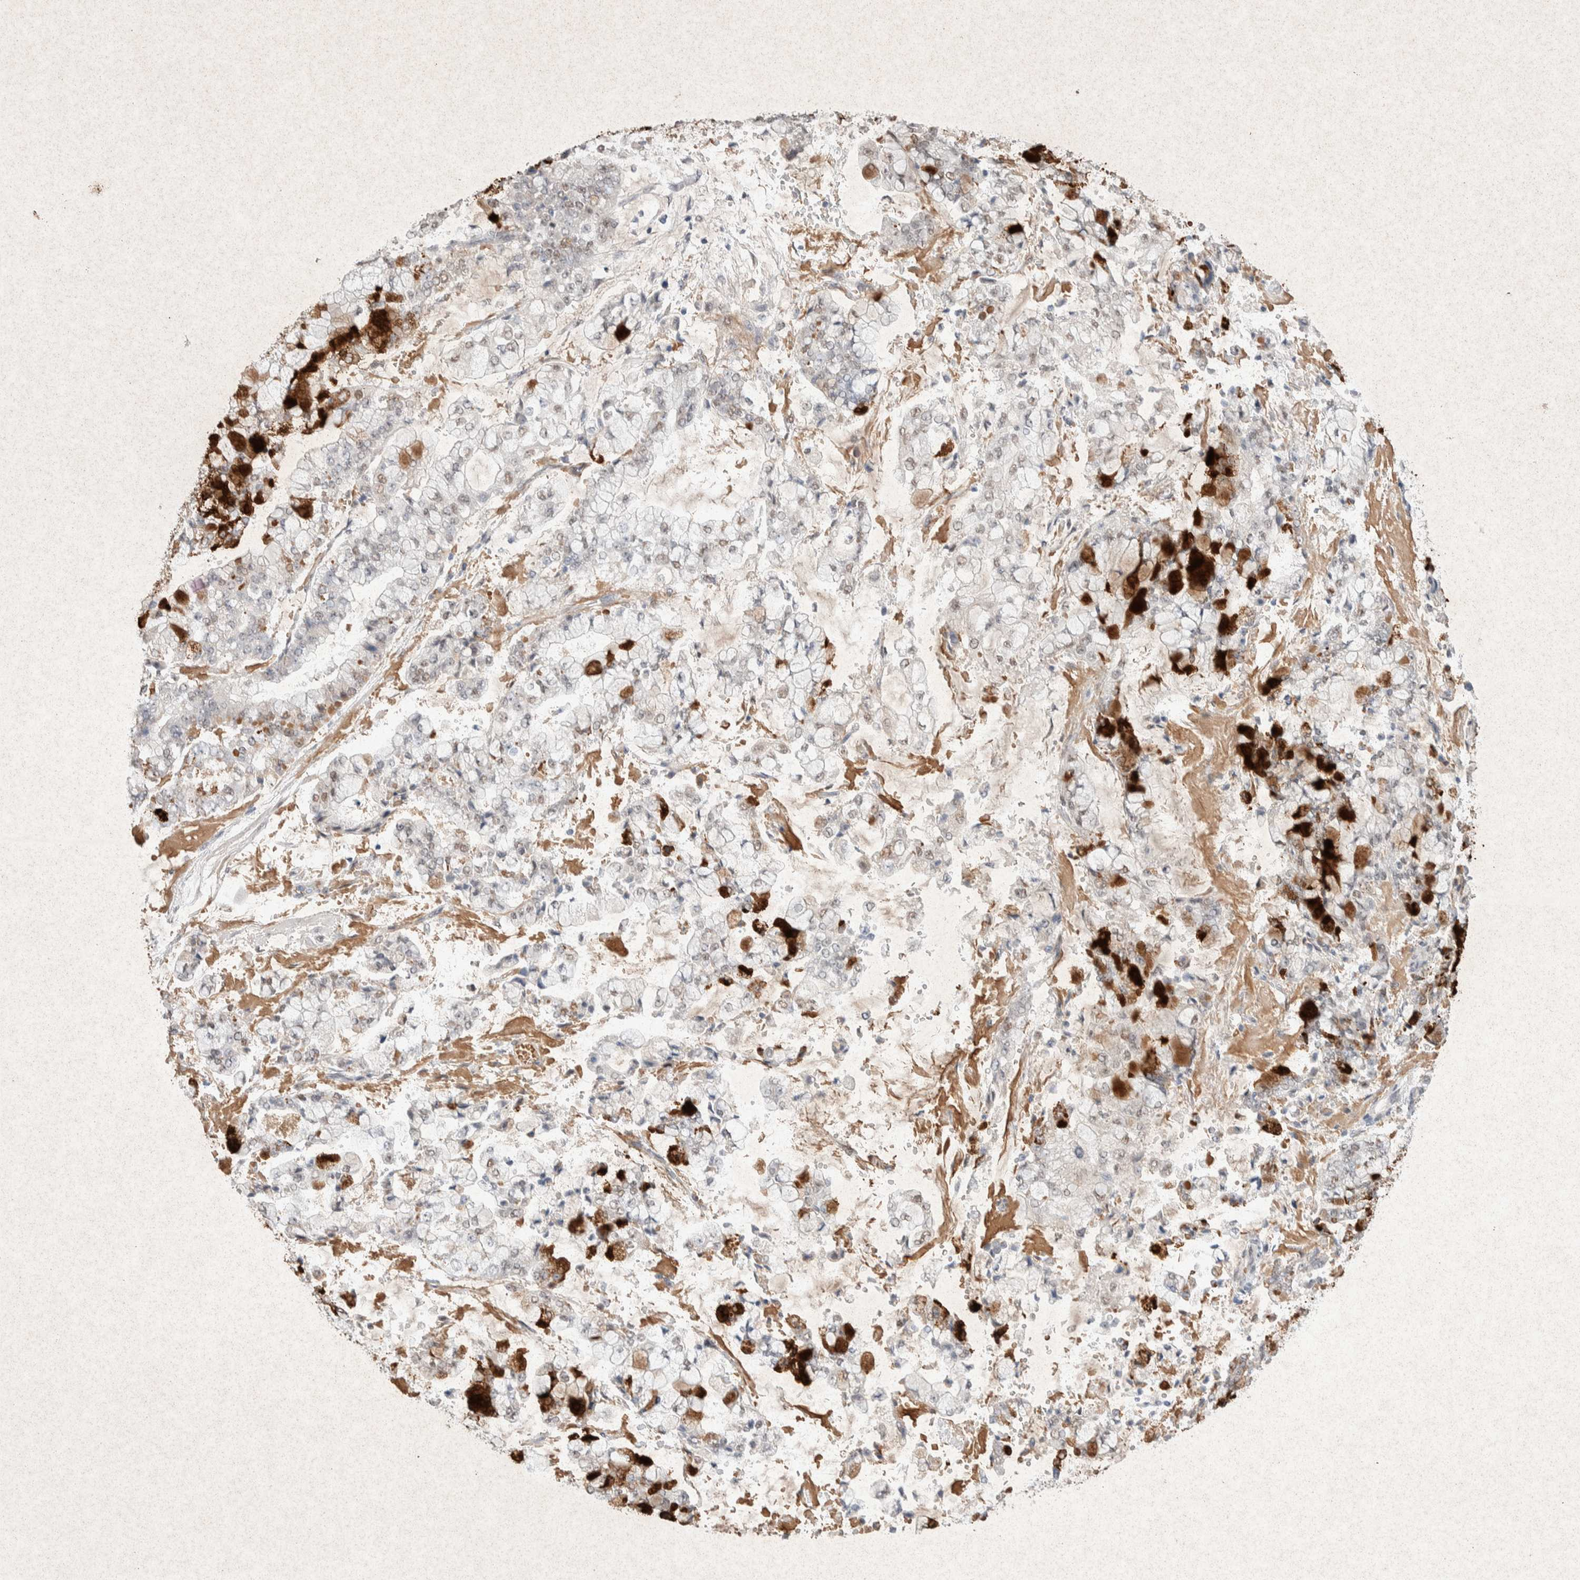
{"staining": {"intensity": "weak", "quantity": "<25%", "location": "nuclear"}, "tissue": "stomach cancer", "cell_type": "Tumor cells", "image_type": "cancer", "snomed": [{"axis": "morphology", "description": "Adenocarcinoma, NOS"}, {"axis": "topography", "description": "Stomach"}], "caption": "Tumor cells are negative for brown protein staining in stomach adenocarcinoma.", "gene": "PRMT1", "patient": {"sex": "male", "age": 76}}